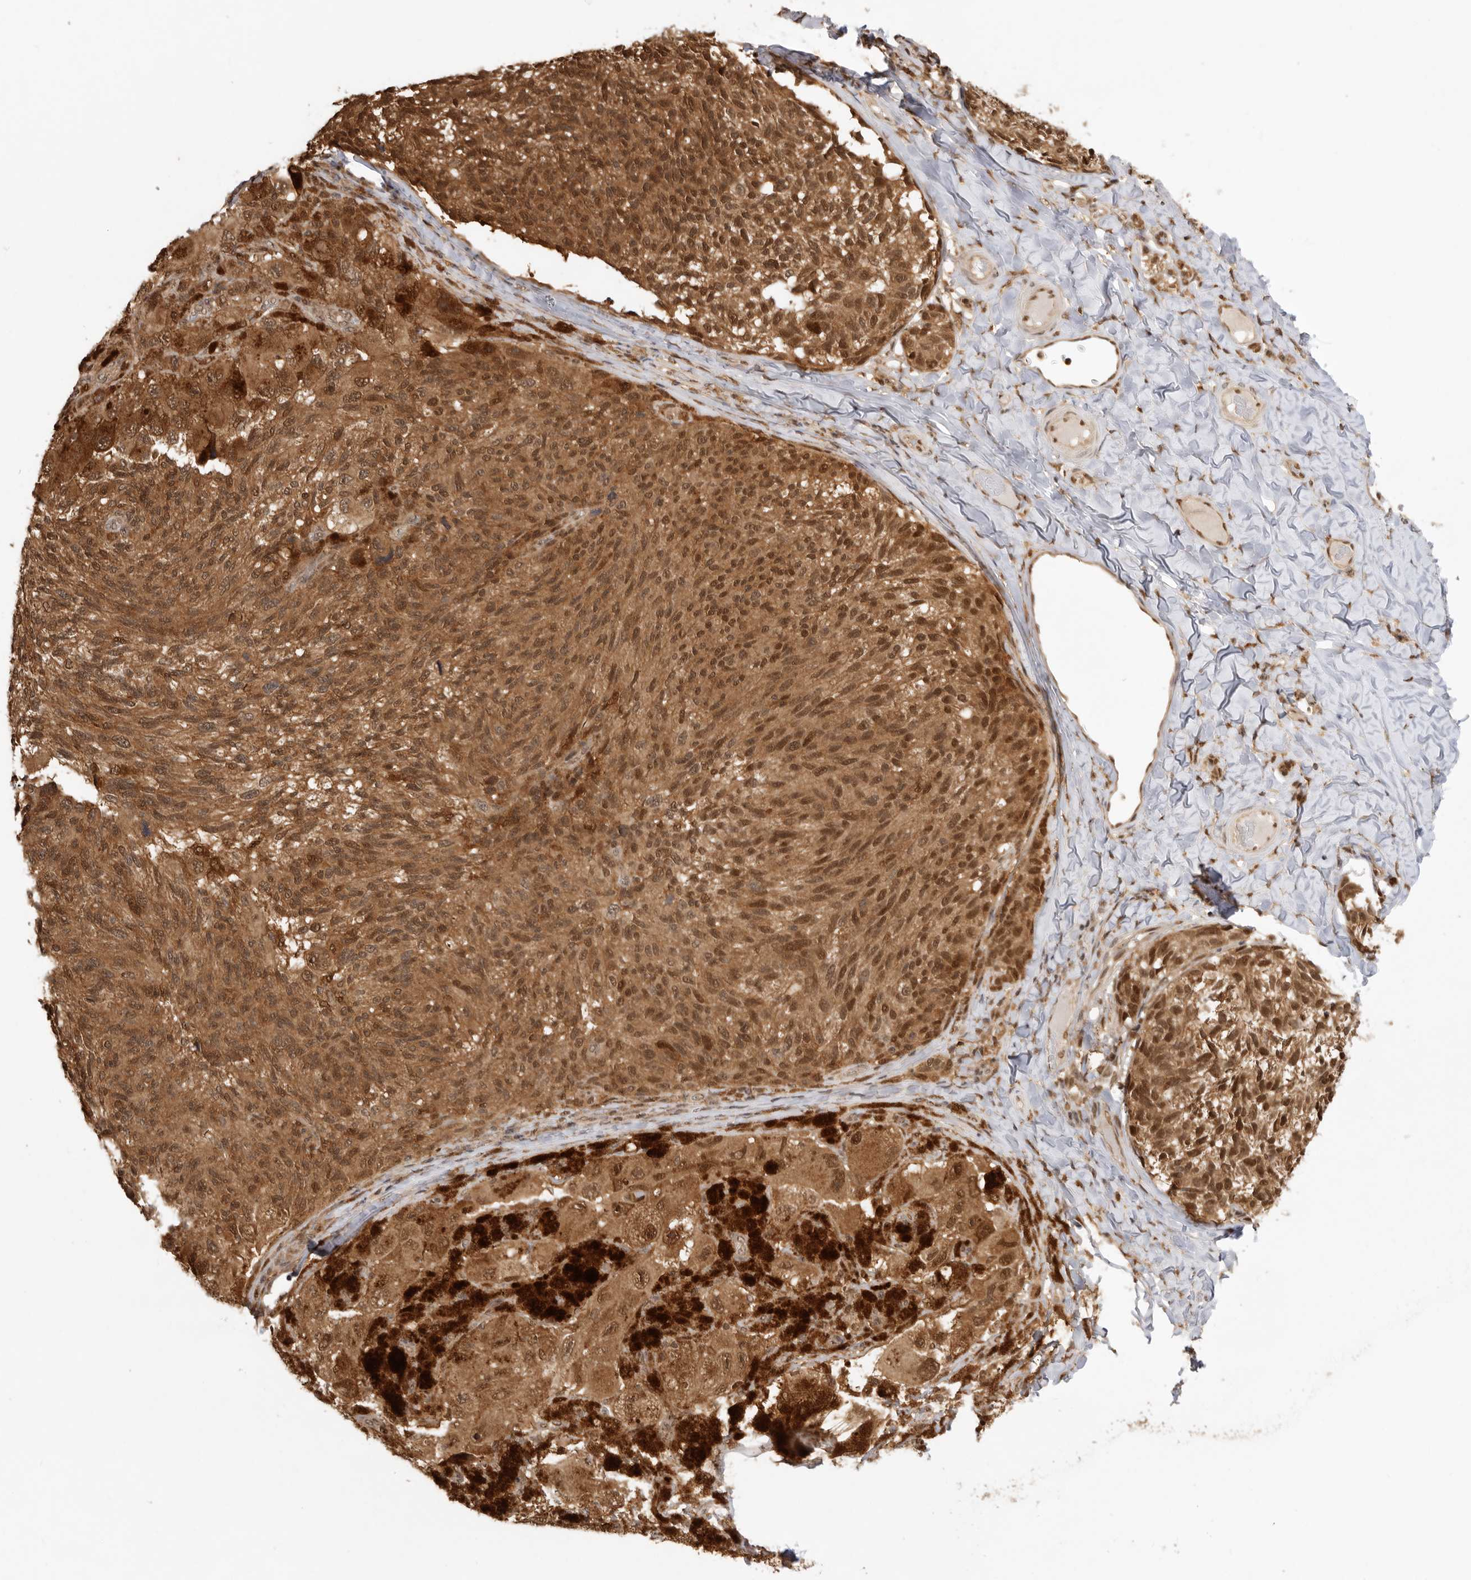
{"staining": {"intensity": "moderate", "quantity": ">75%", "location": "cytoplasmic/membranous,nuclear"}, "tissue": "melanoma", "cell_type": "Tumor cells", "image_type": "cancer", "snomed": [{"axis": "morphology", "description": "Malignant melanoma, NOS"}, {"axis": "topography", "description": "Skin"}], "caption": "Immunohistochemical staining of human melanoma exhibits moderate cytoplasmic/membranous and nuclear protein staining in about >75% of tumor cells.", "gene": "ADPRS", "patient": {"sex": "female", "age": 73}}